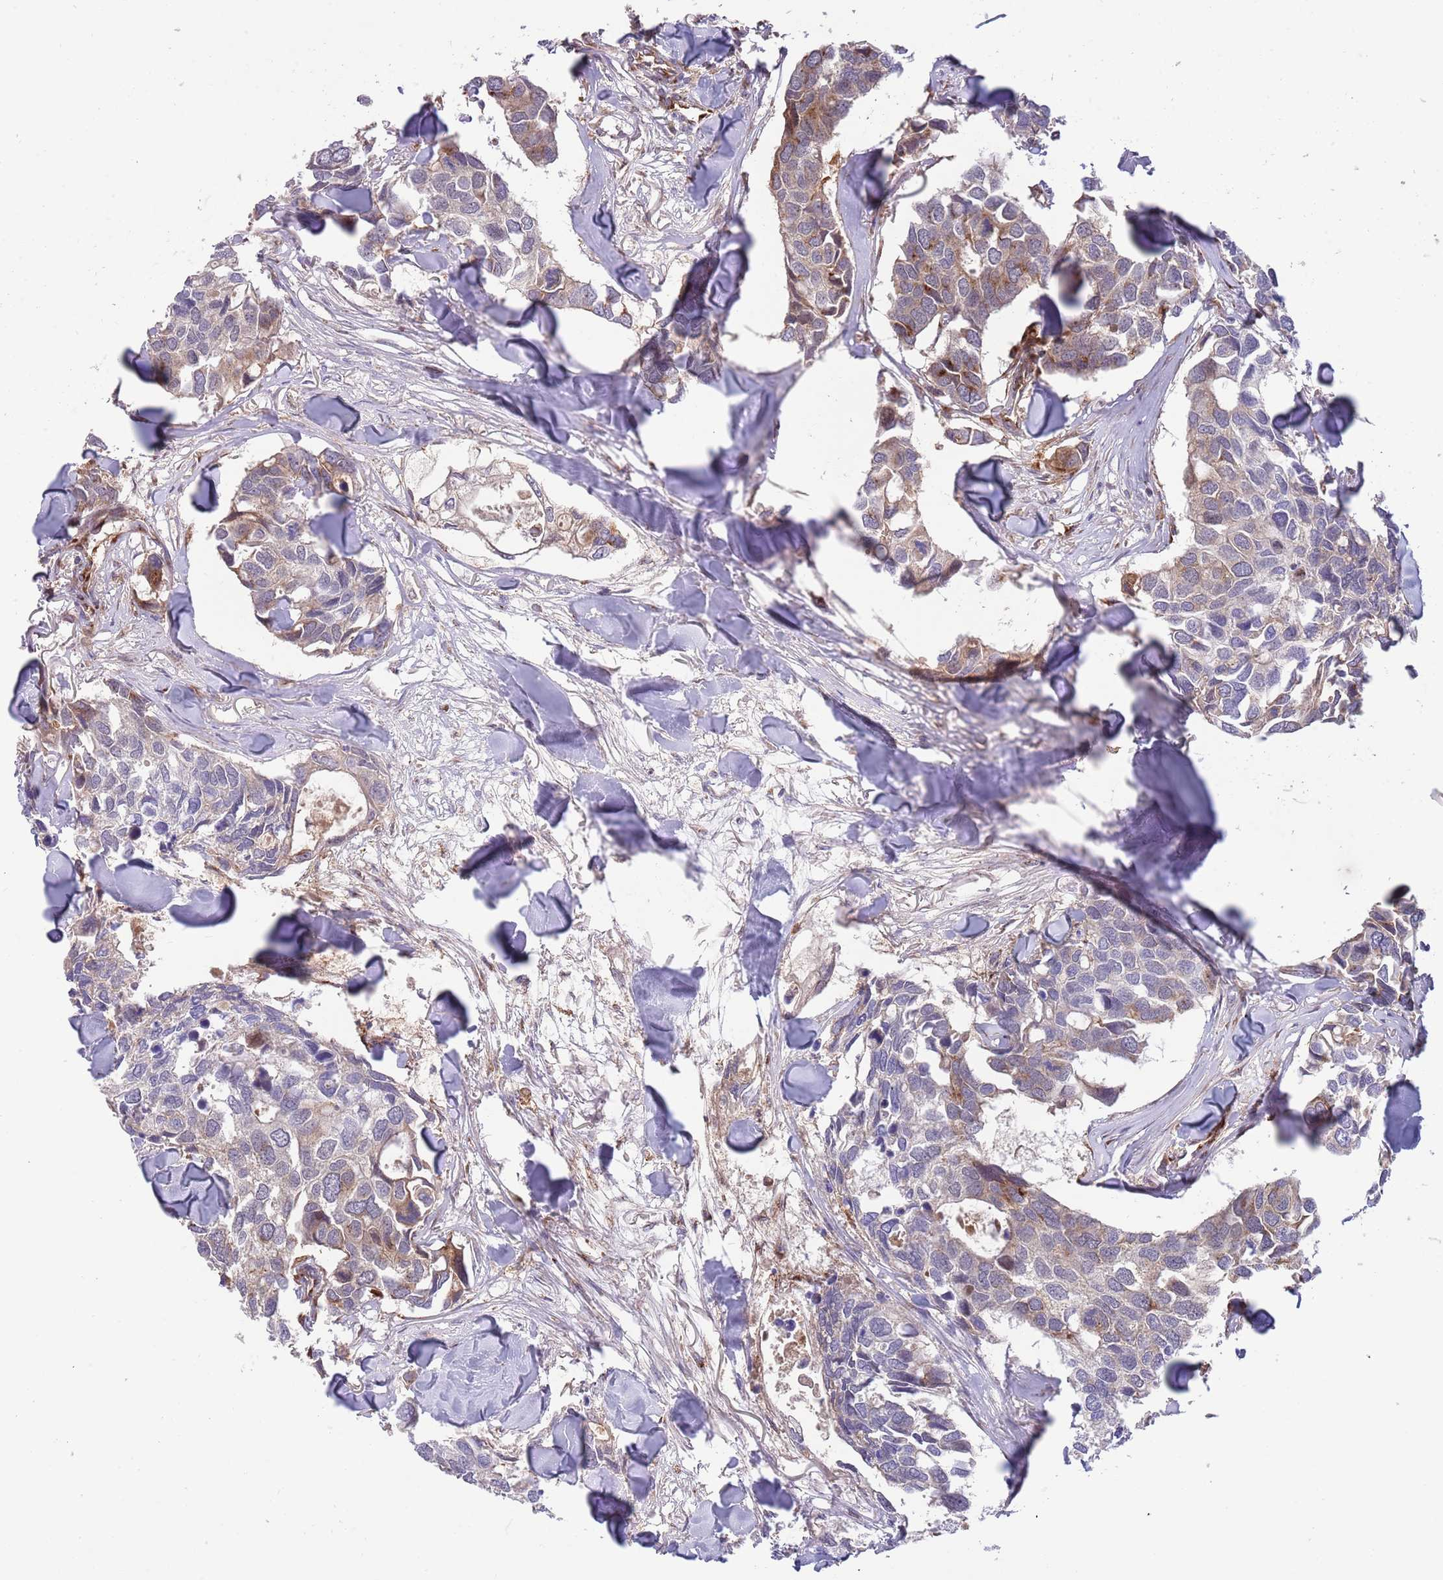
{"staining": {"intensity": "weak", "quantity": "25%-75%", "location": "cytoplasmic/membranous"}, "tissue": "breast cancer", "cell_type": "Tumor cells", "image_type": "cancer", "snomed": [{"axis": "morphology", "description": "Duct carcinoma"}, {"axis": "topography", "description": "Breast"}], "caption": "DAB (3,3'-diaminobenzidine) immunohistochemical staining of human breast cancer exhibits weak cytoplasmic/membranous protein staining in approximately 25%-75% of tumor cells. Using DAB (brown) and hematoxylin (blue) stains, captured at high magnification using brightfield microscopy.", "gene": "BTBD7", "patient": {"sex": "female", "age": 83}}